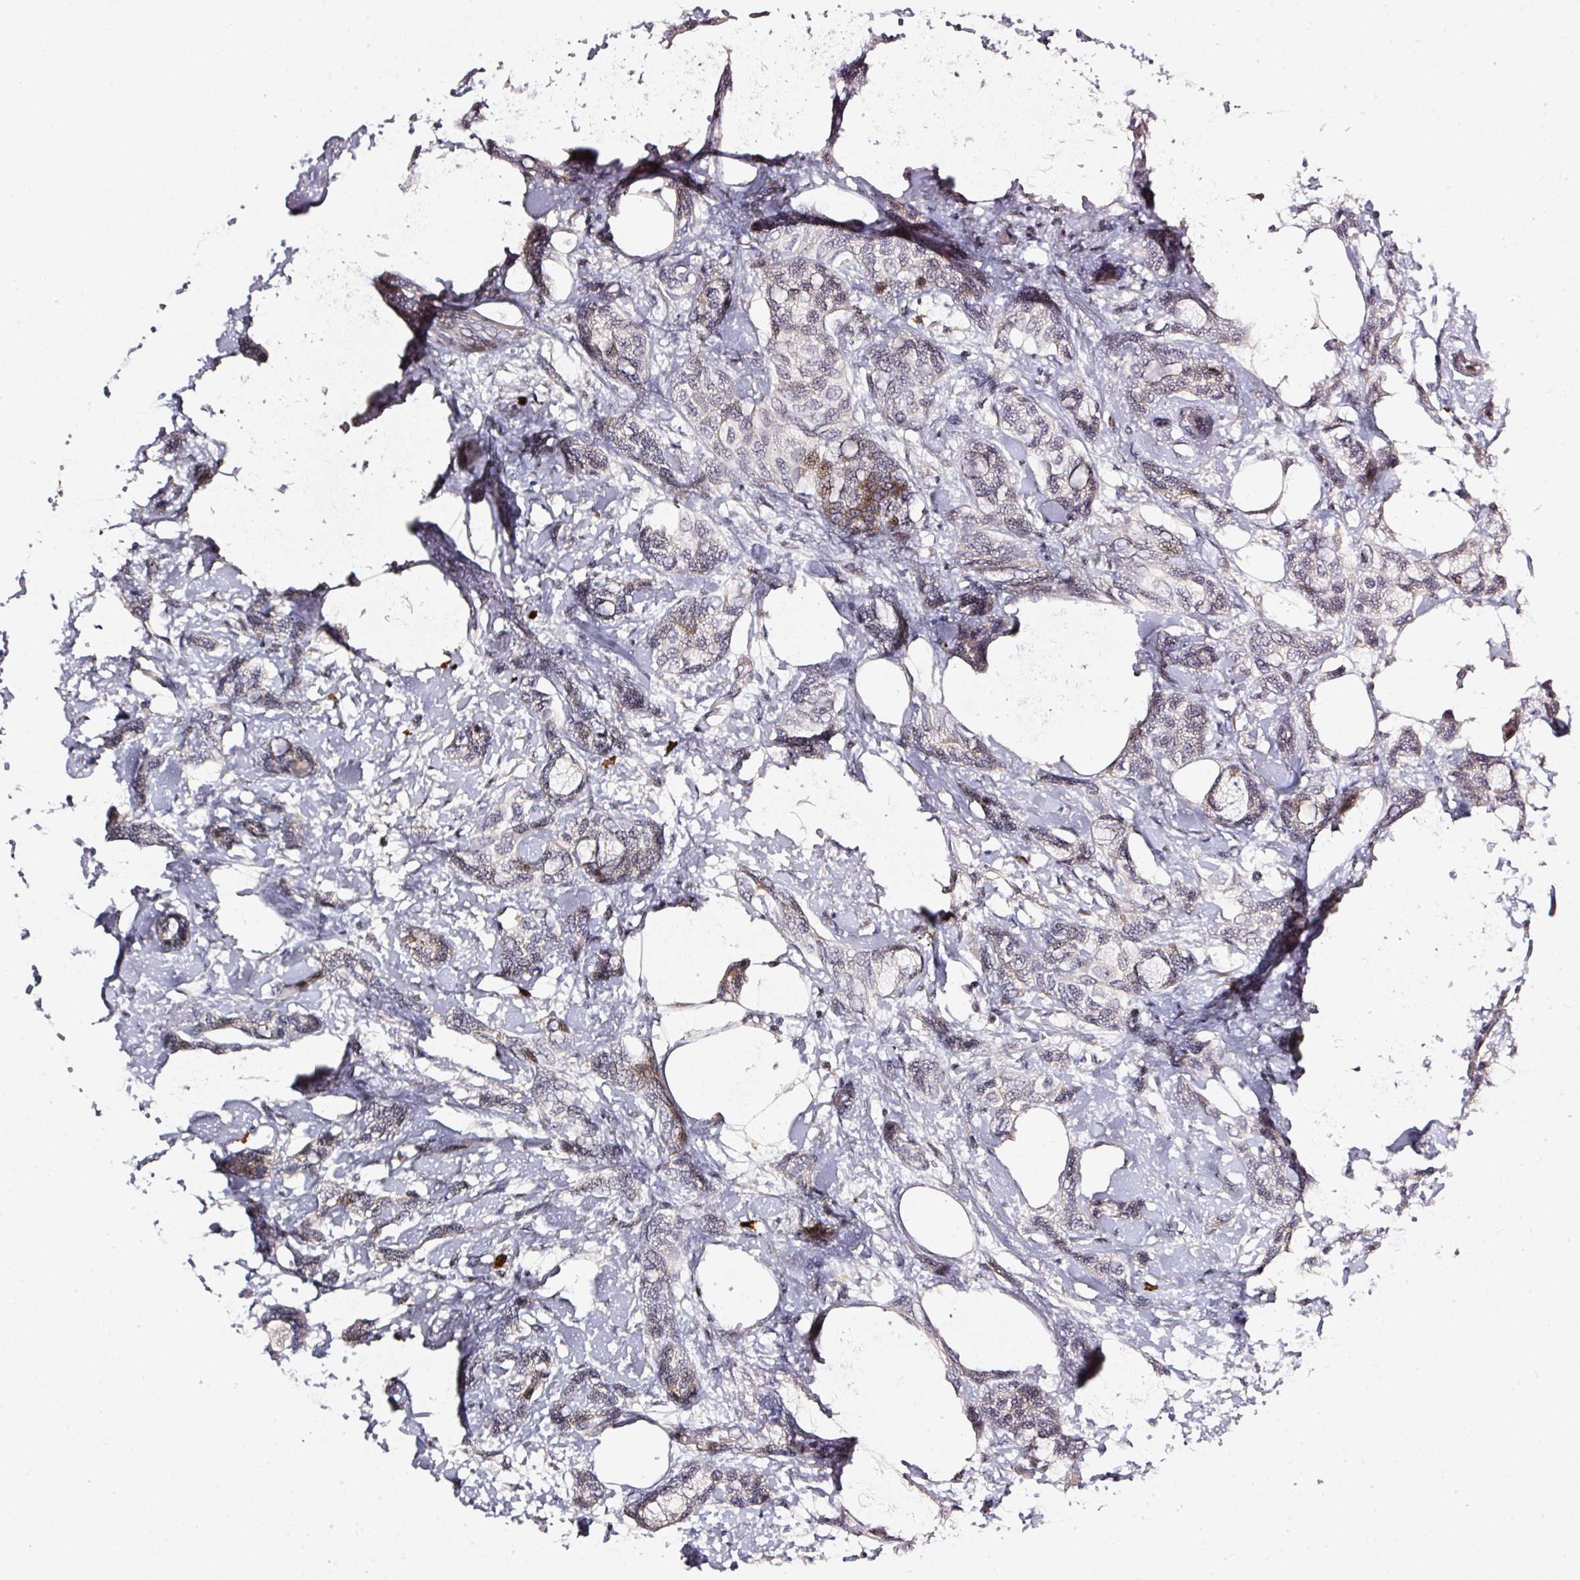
{"staining": {"intensity": "moderate", "quantity": "<25%", "location": "cytoplasmic/membranous"}, "tissue": "breast cancer", "cell_type": "Tumor cells", "image_type": "cancer", "snomed": [{"axis": "morphology", "description": "Duct carcinoma"}, {"axis": "topography", "description": "Breast"}], "caption": "A micrograph of breast cancer stained for a protein shows moderate cytoplasmic/membranous brown staining in tumor cells.", "gene": "MXRA8", "patient": {"sex": "female", "age": 73}}